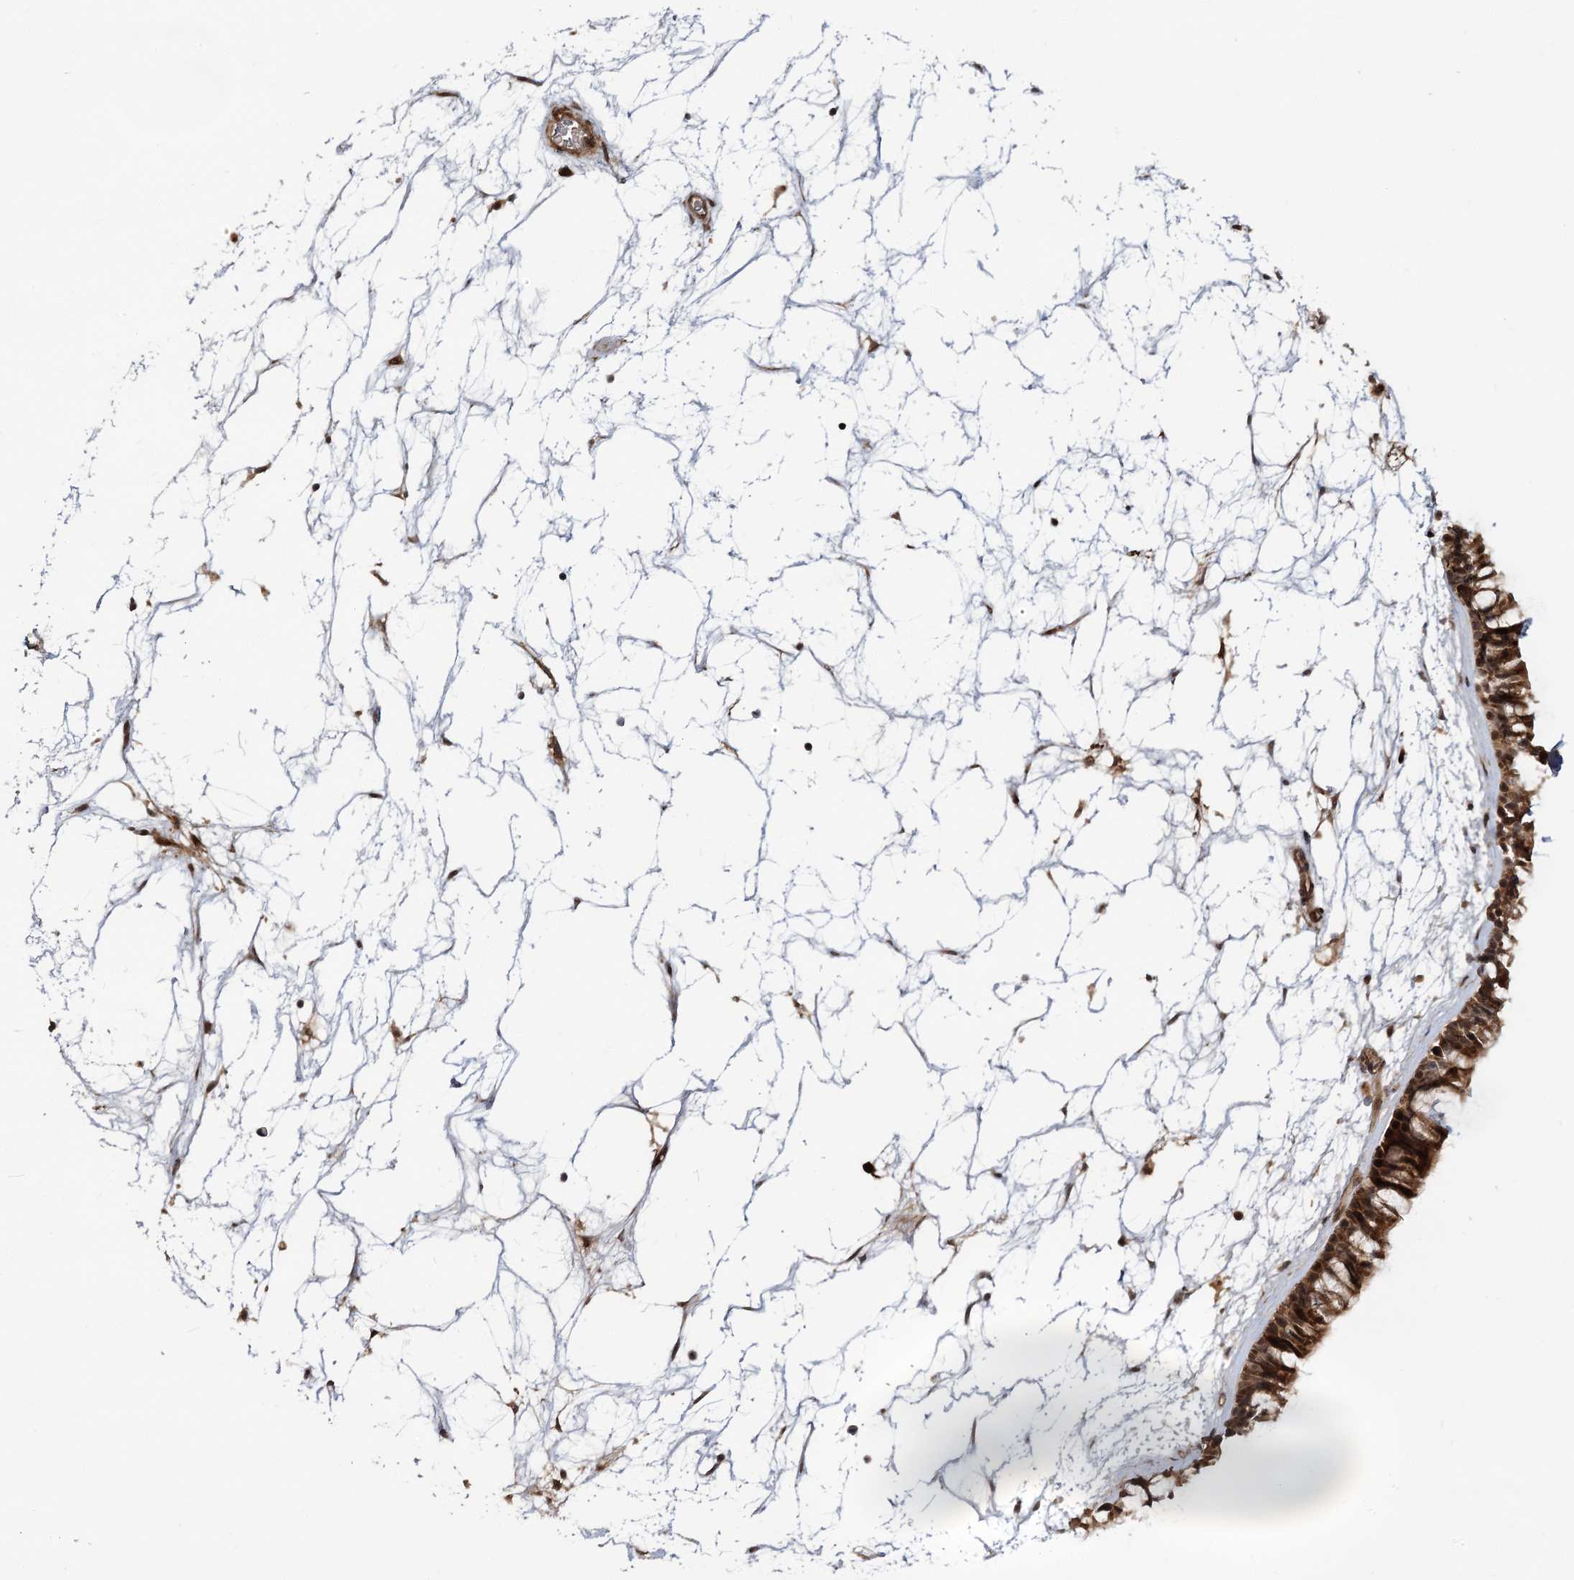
{"staining": {"intensity": "strong", "quantity": ">75%", "location": "cytoplasmic/membranous,nuclear"}, "tissue": "nasopharynx", "cell_type": "Respiratory epithelial cells", "image_type": "normal", "snomed": [{"axis": "morphology", "description": "Normal tissue, NOS"}, {"axis": "topography", "description": "Nasopharynx"}], "caption": "Human nasopharynx stained for a protein (brown) demonstrates strong cytoplasmic/membranous,nuclear positive expression in approximately >75% of respiratory epithelial cells.", "gene": "PIK3C2A", "patient": {"sex": "male", "age": 64}}